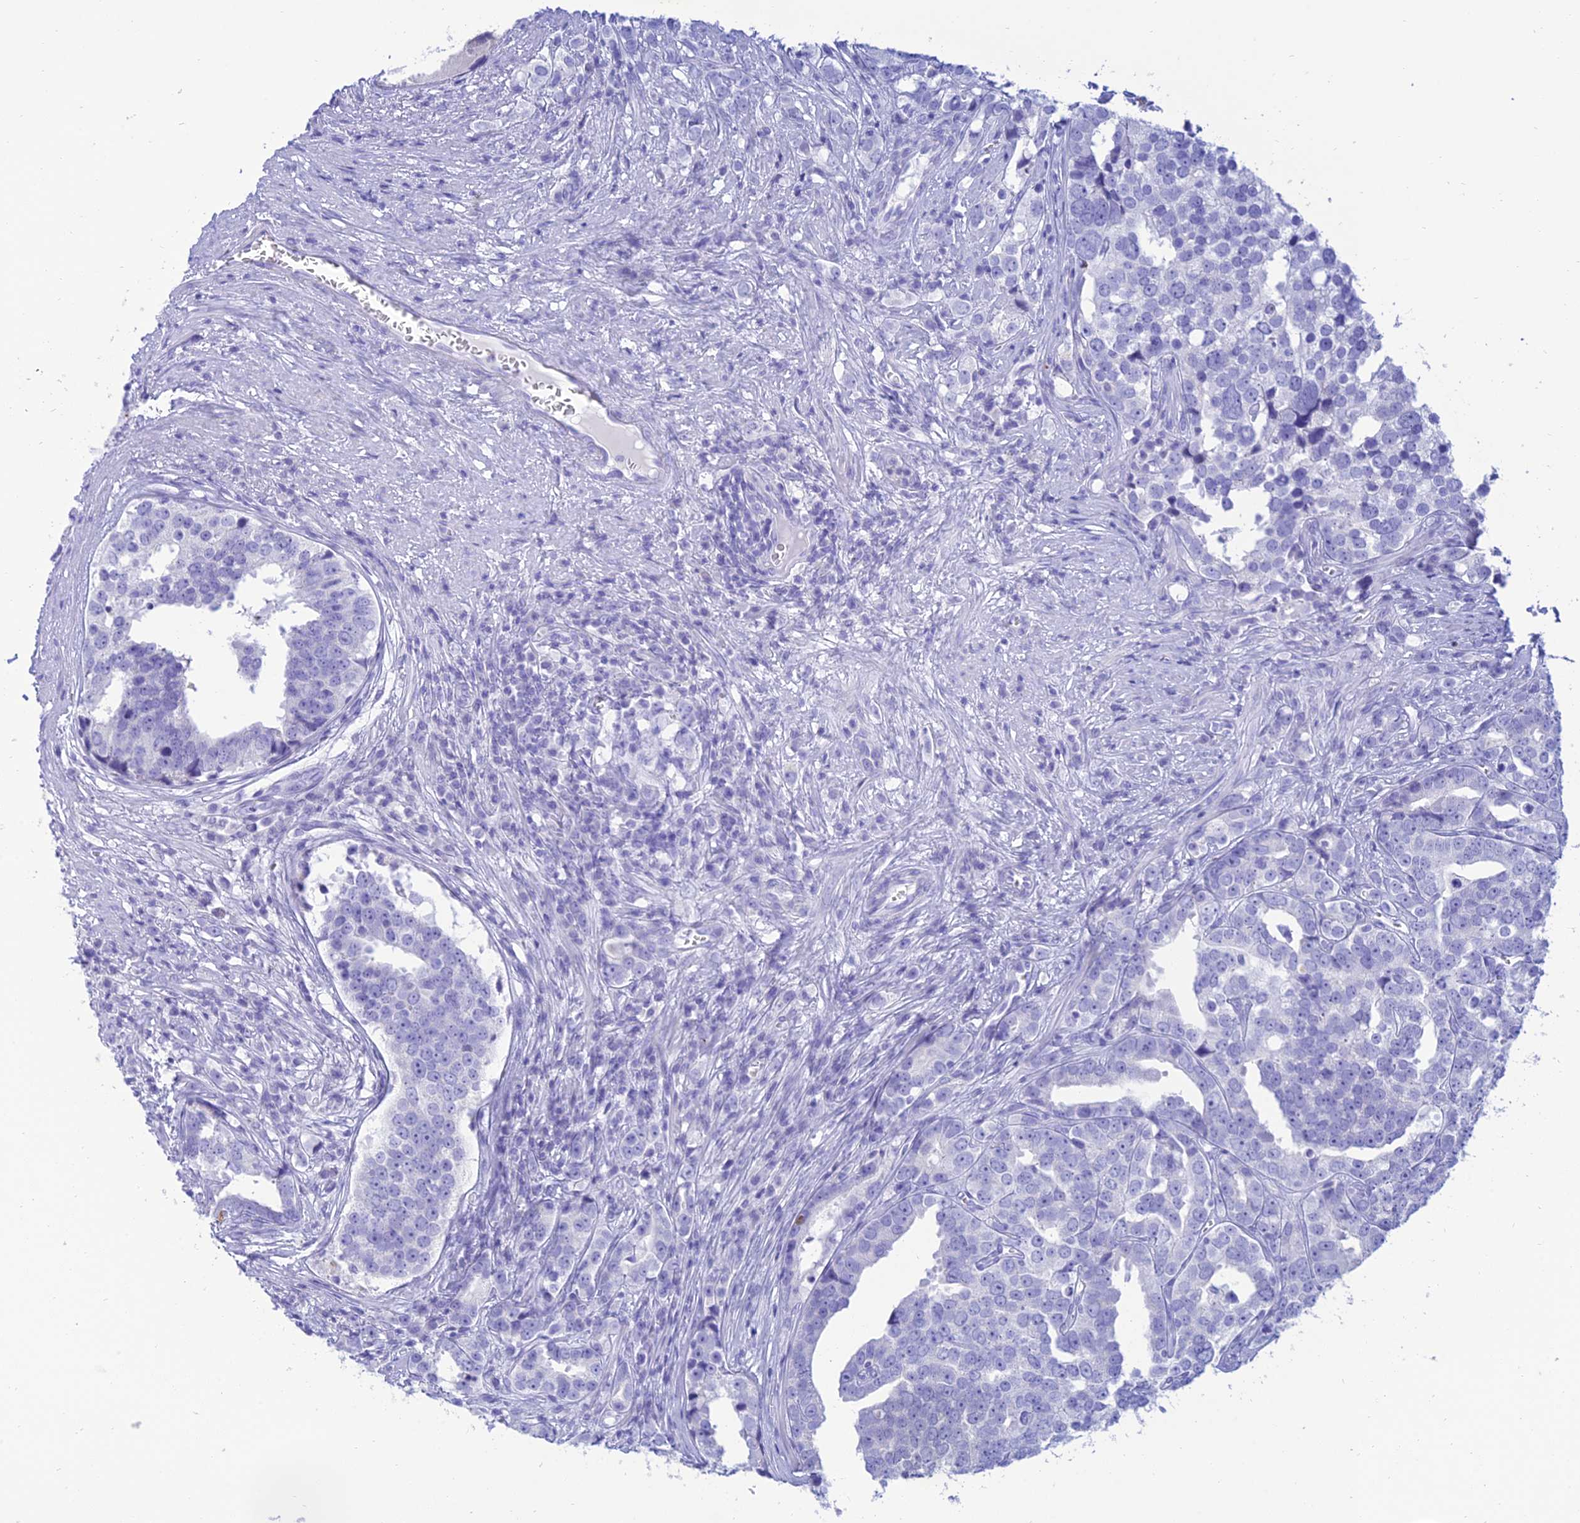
{"staining": {"intensity": "negative", "quantity": "none", "location": "none"}, "tissue": "prostate cancer", "cell_type": "Tumor cells", "image_type": "cancer", "snomed": [{"axis": "morphology", "description": "Adenocarcinoma, High grade"}, {"axis": "topography", "description": "Prostate"}], "caption": "Protein analysis of prostate high-grade adenocarcinoma shows no significant positivity in tumor cells.", "gene": "MAL2", "patient": {"sex": "male", "age": 71}}